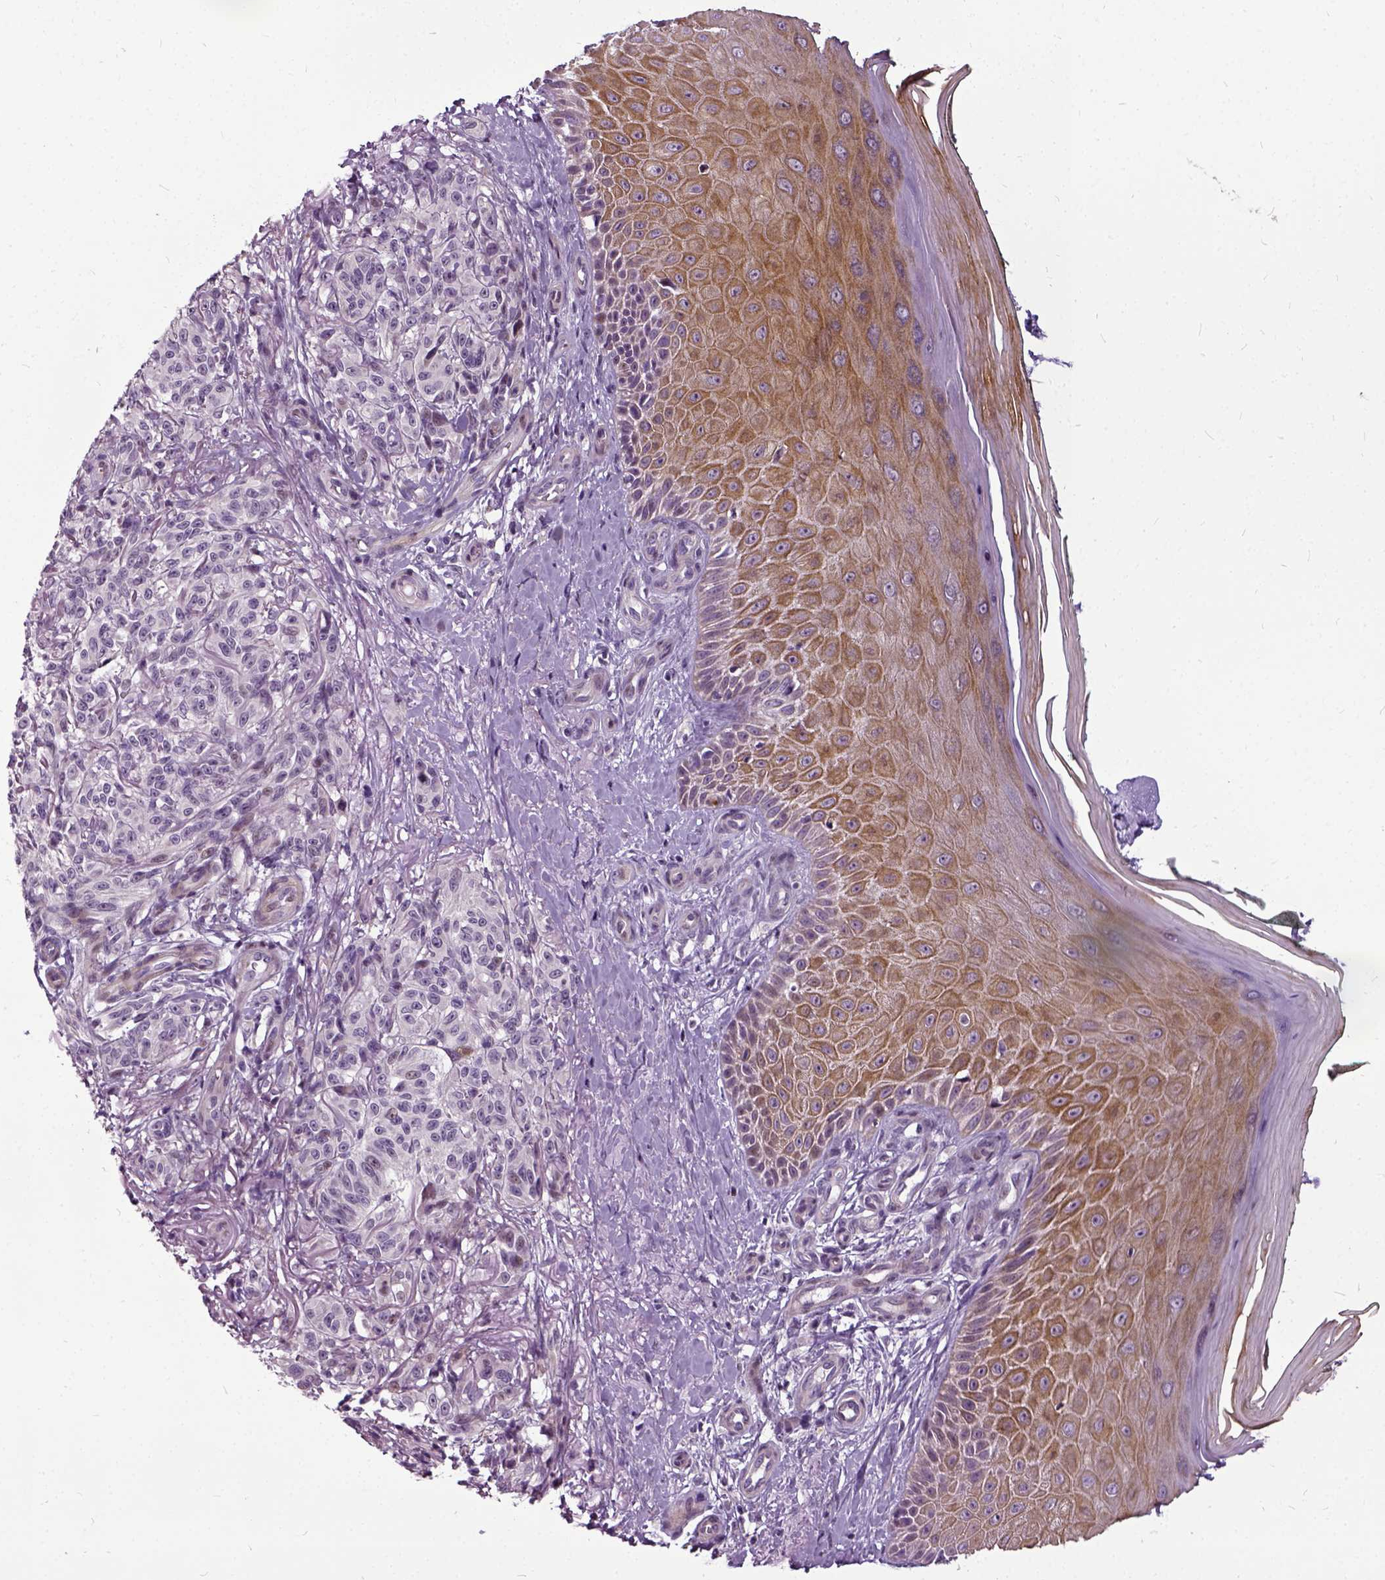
{"staining": {"intensity": "negative", "quantity": "none", "location": "none"}, "tissue": "melanoma", "cell_type": "Tumor cells", "image_type": "cancer", "snomed": [{"axis": "morphology", "description": "Malignant melanoma, NOS"}, {"axis": "topography", "description": "Skin"}], "caption": "DAB immunohistochemical staining of malignant melanoma shows no significant positivity in tumor cells.", "gene": "ILRUN", "patient": {"sex": "female", "age": 85}}